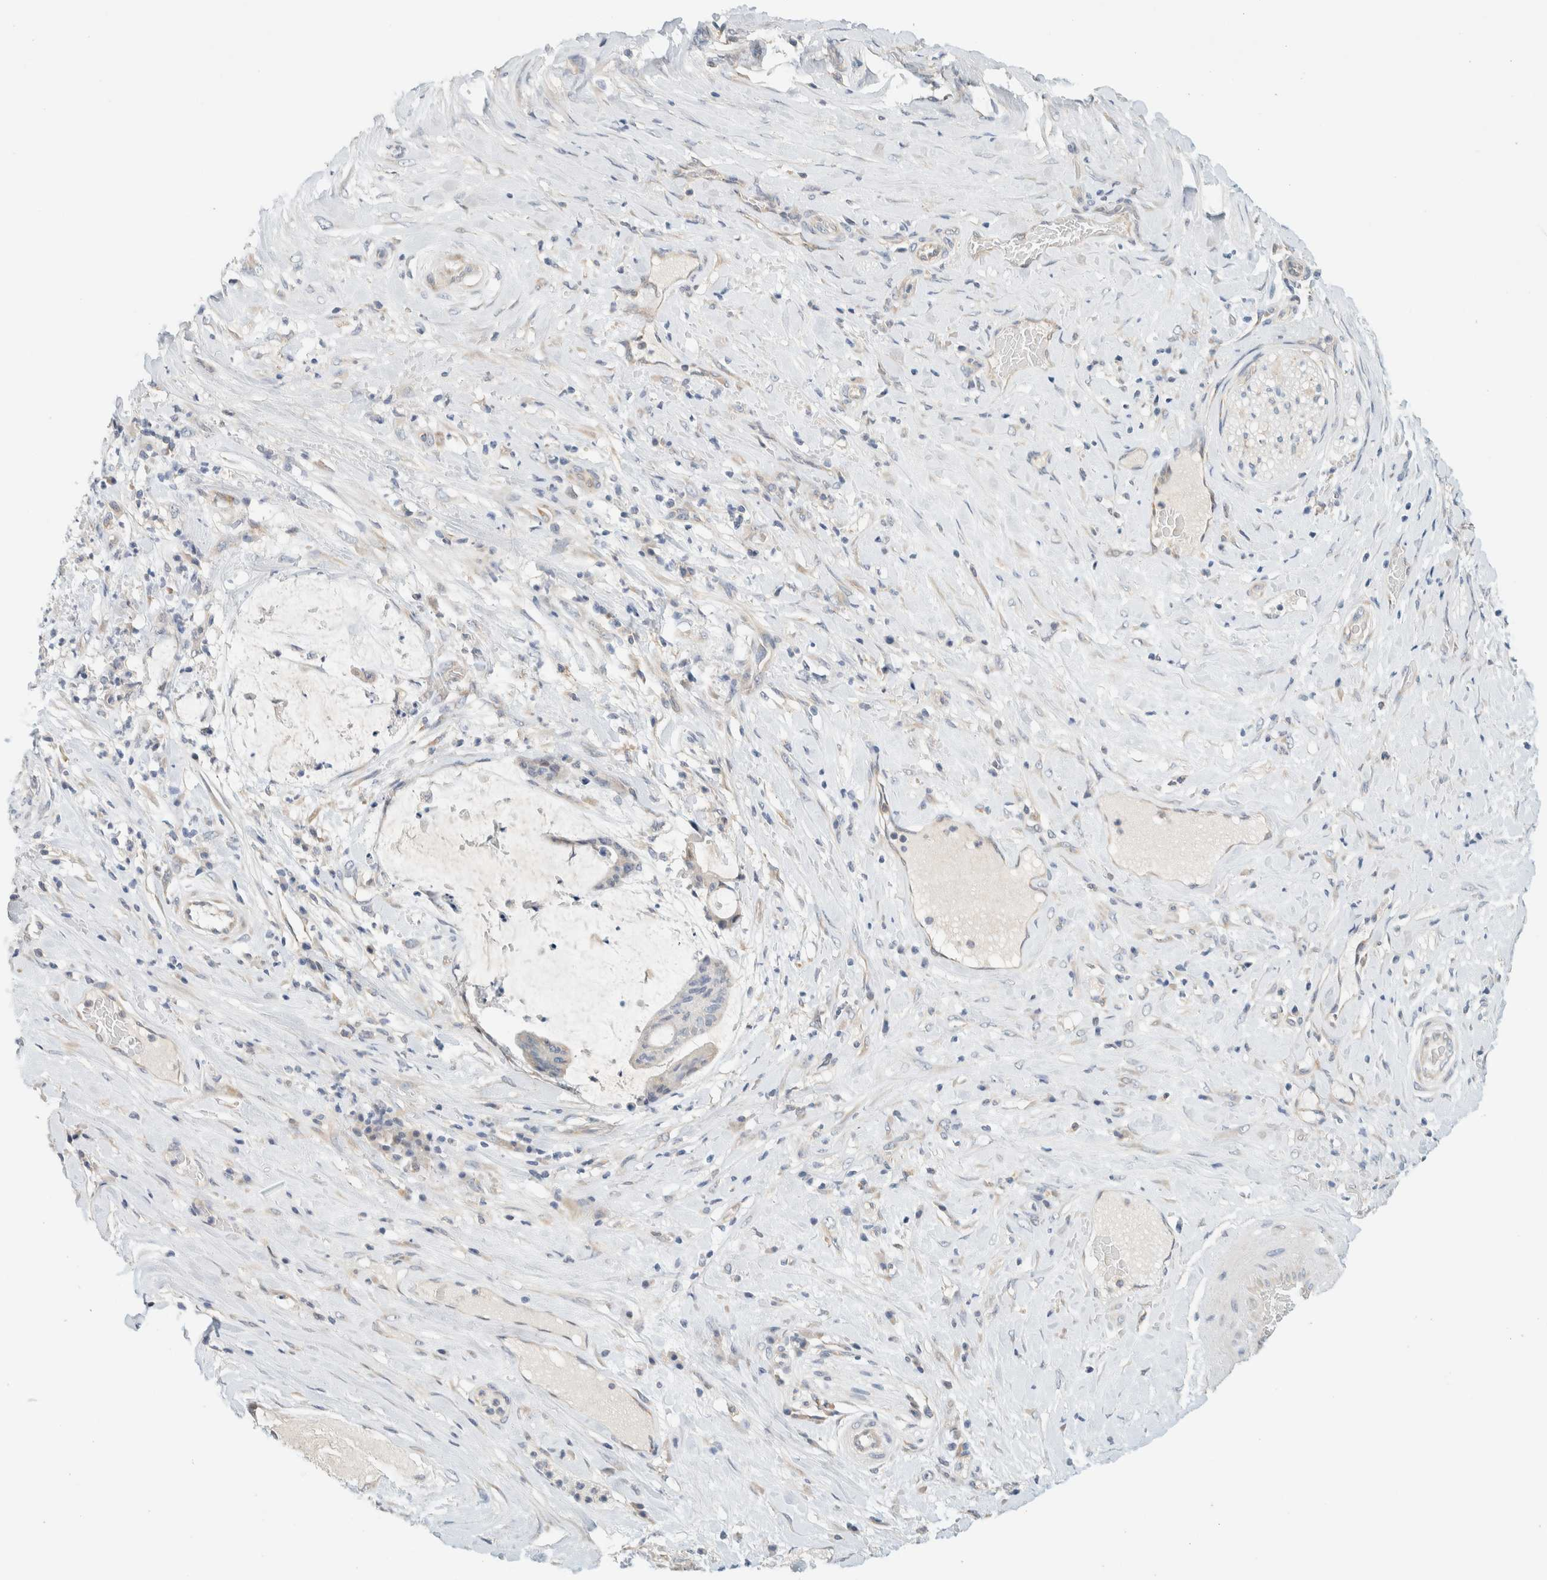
{"staining": {"intensity": "negative", "quantity": "none", "location": "none"}, "tissue": "liver cancer", "cell_type": "Tumor cells", "image_type": "cancer", "snomed": [{"axis": "morphology", "description": "Normal tissue, NOS"}, {"axis": "morphology", "description": "Cholangiocarcinoma"}, {"axis": "topography", "description": "Liver"}, {"axis": "topography", "description": "Peripheral nerve tissue"}], "caption": "Cholangiocarcinoma (liver) stained for a protein using immunohistochemistry demonstrates no staining tumor cells.", "gene": "SUMF2", "patient": {"sex": "female", "age": 73}}